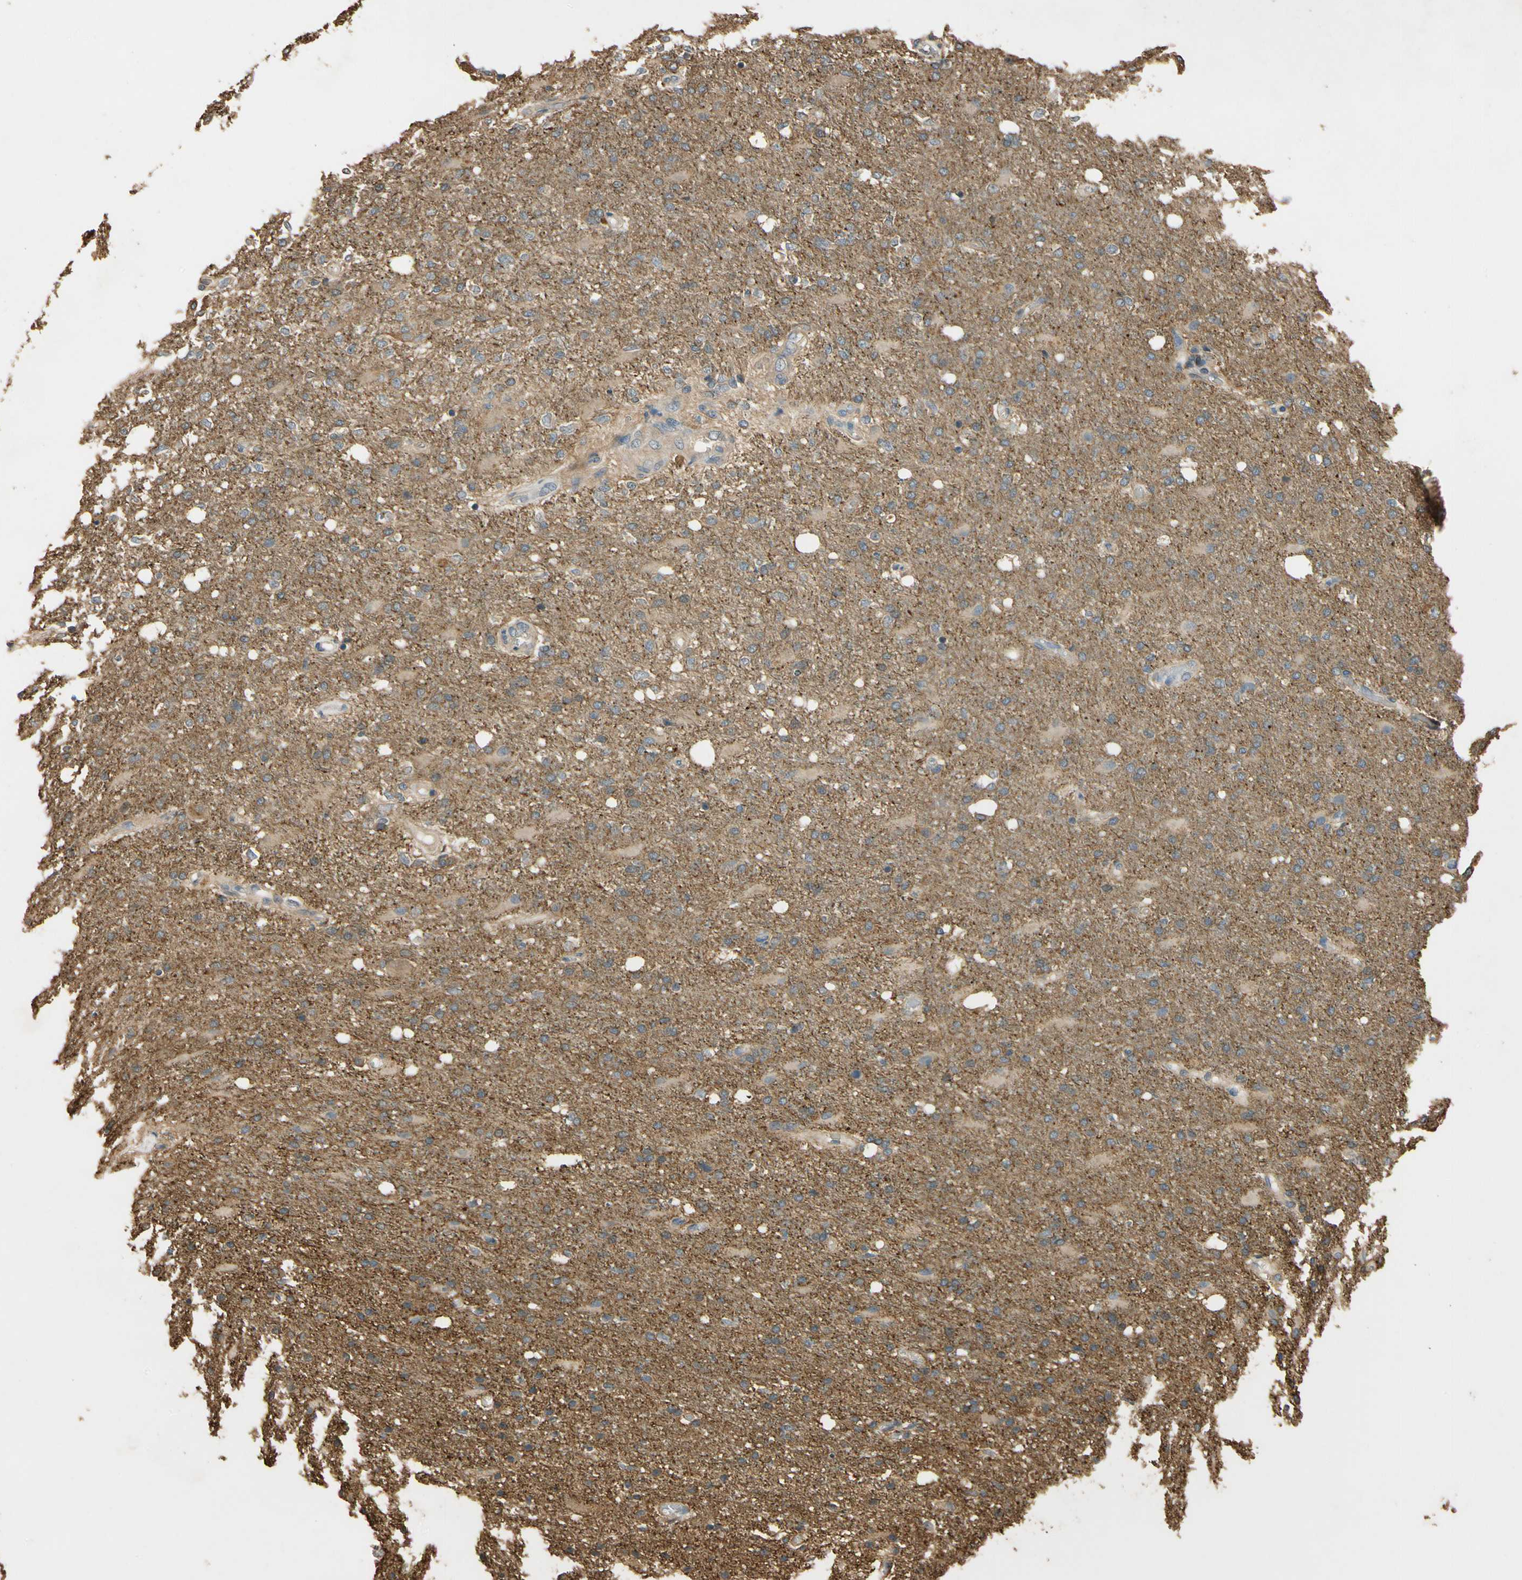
{"staining": {"intensity": "negative", "quantity": "none", "location": "none"}, "tissue": "glioma", "cell_type": "Tumor cells", "image_type": "cancer", "snomed": [{"axis": "morphology", "description": "Normal tissue, NOS"}, {"axis": "morphology", "description": "Glioma, malignant, High grade"}, {"axis": "topography", "description": "Cerebral cortex"}], "caption": "A photomicrograph of high-grade glioma (malignant) stained for a protein exhibits no brown staining in tumor cells. (DAB (3,3'-diaminobenzidine) immunohistochemistry (IHC) visualized using brightfield microscopy, high magnification).", "gene": "MGRN1", "patient": {"sex": "male", "age": 77}}